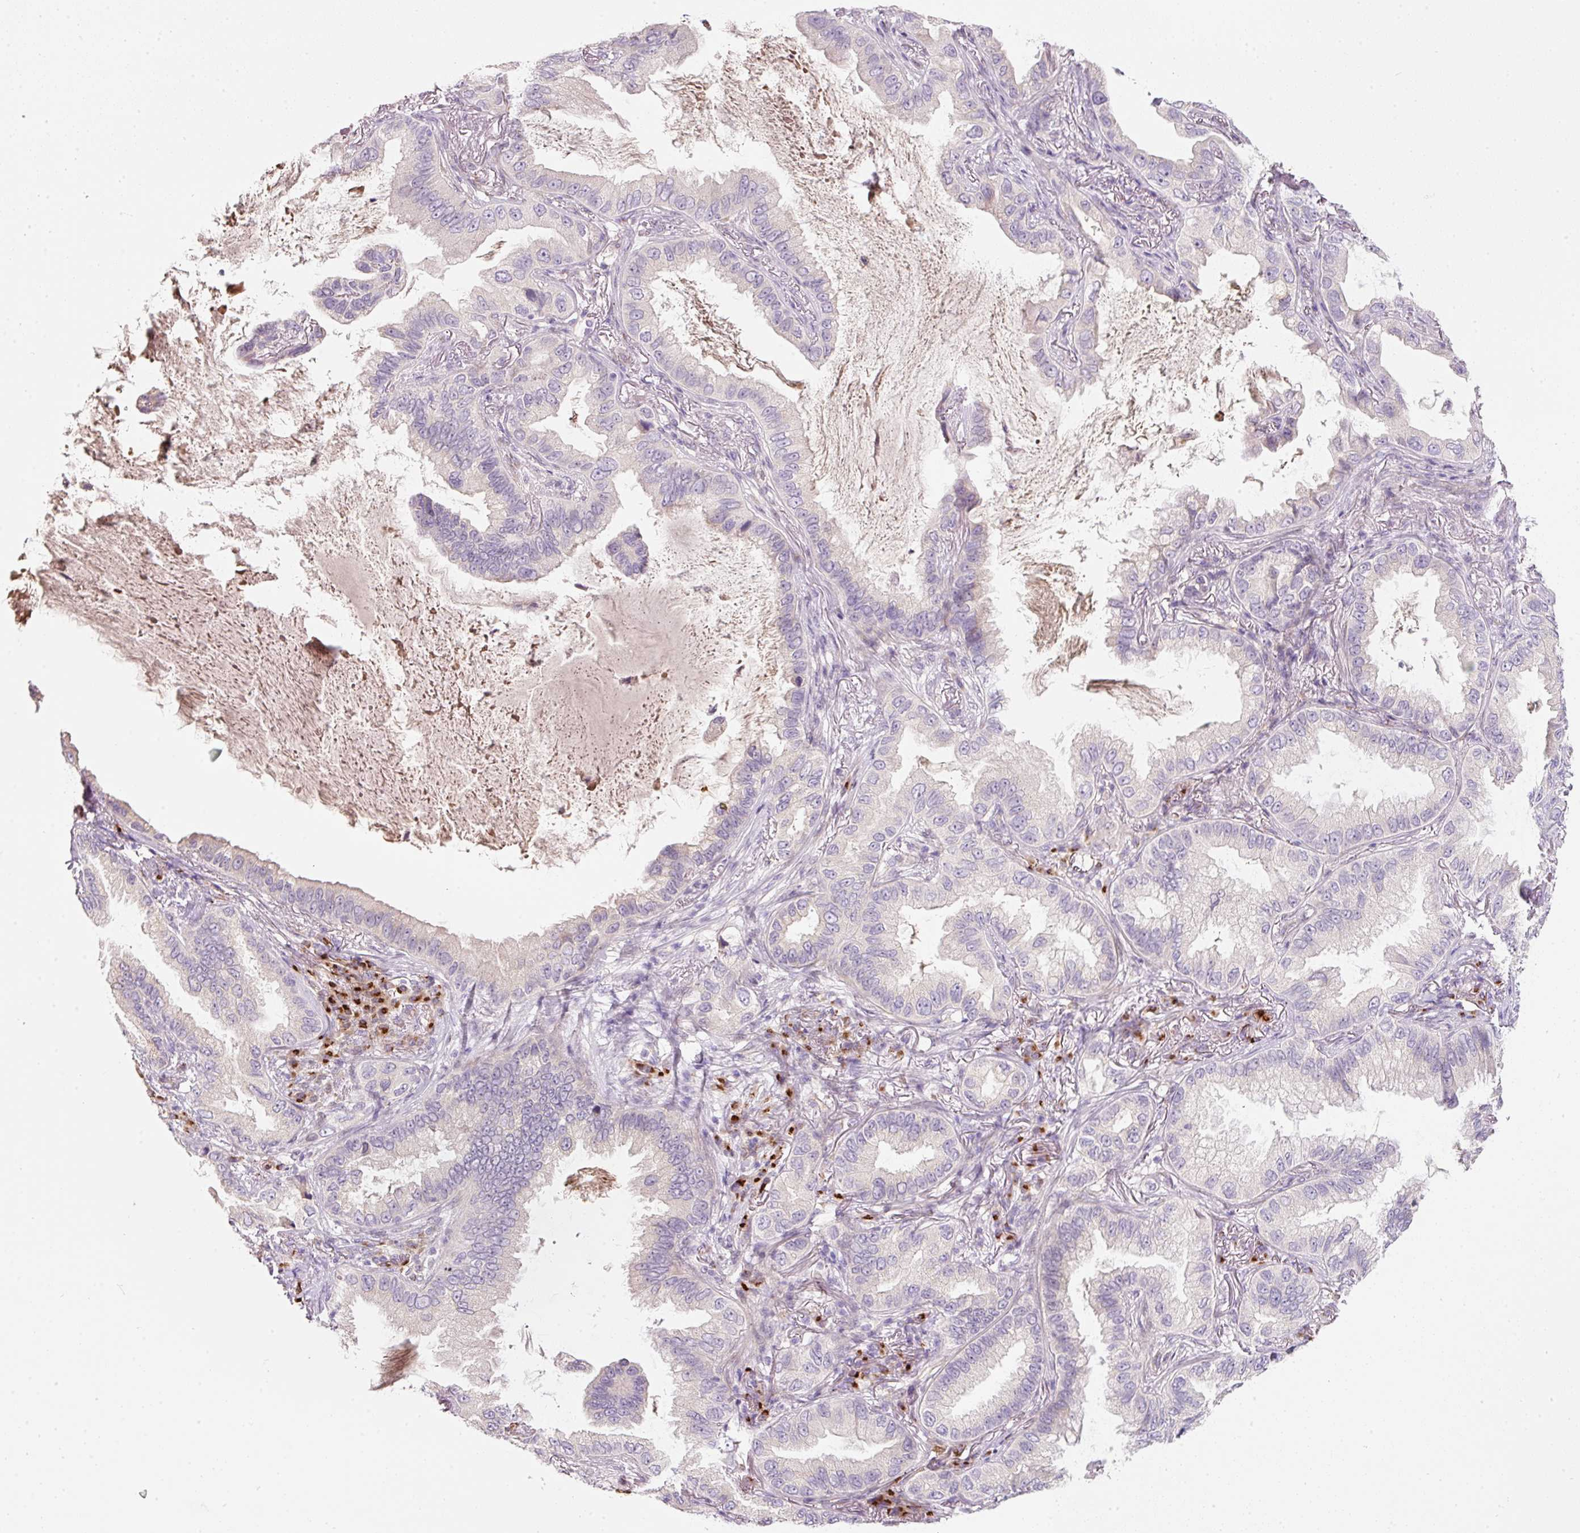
{"staining": {"intensity": "negative", "quantity": "none", "location": "none"}, "tissue": "lung cancer", "cell_type": "Tumor cells", "image_type": "cancer", "snomed": [{"axis": "morphology", "description": "Adenocarcinoma, NOS"}, {"axis": "topography", "description": "Lung"}], "caption": "The histopathology image demonstrates no significant staining in tumor cells of lung cancer. Brightfield microscopy of immunohistochemistry (IHC) stained with DAB (3,3'-diaminobenzidine) (brown) and hematoxylin (blue), captured at high magnification.", "gene": "NBPF11", "patient": {"sex": "female", "age": 69}}